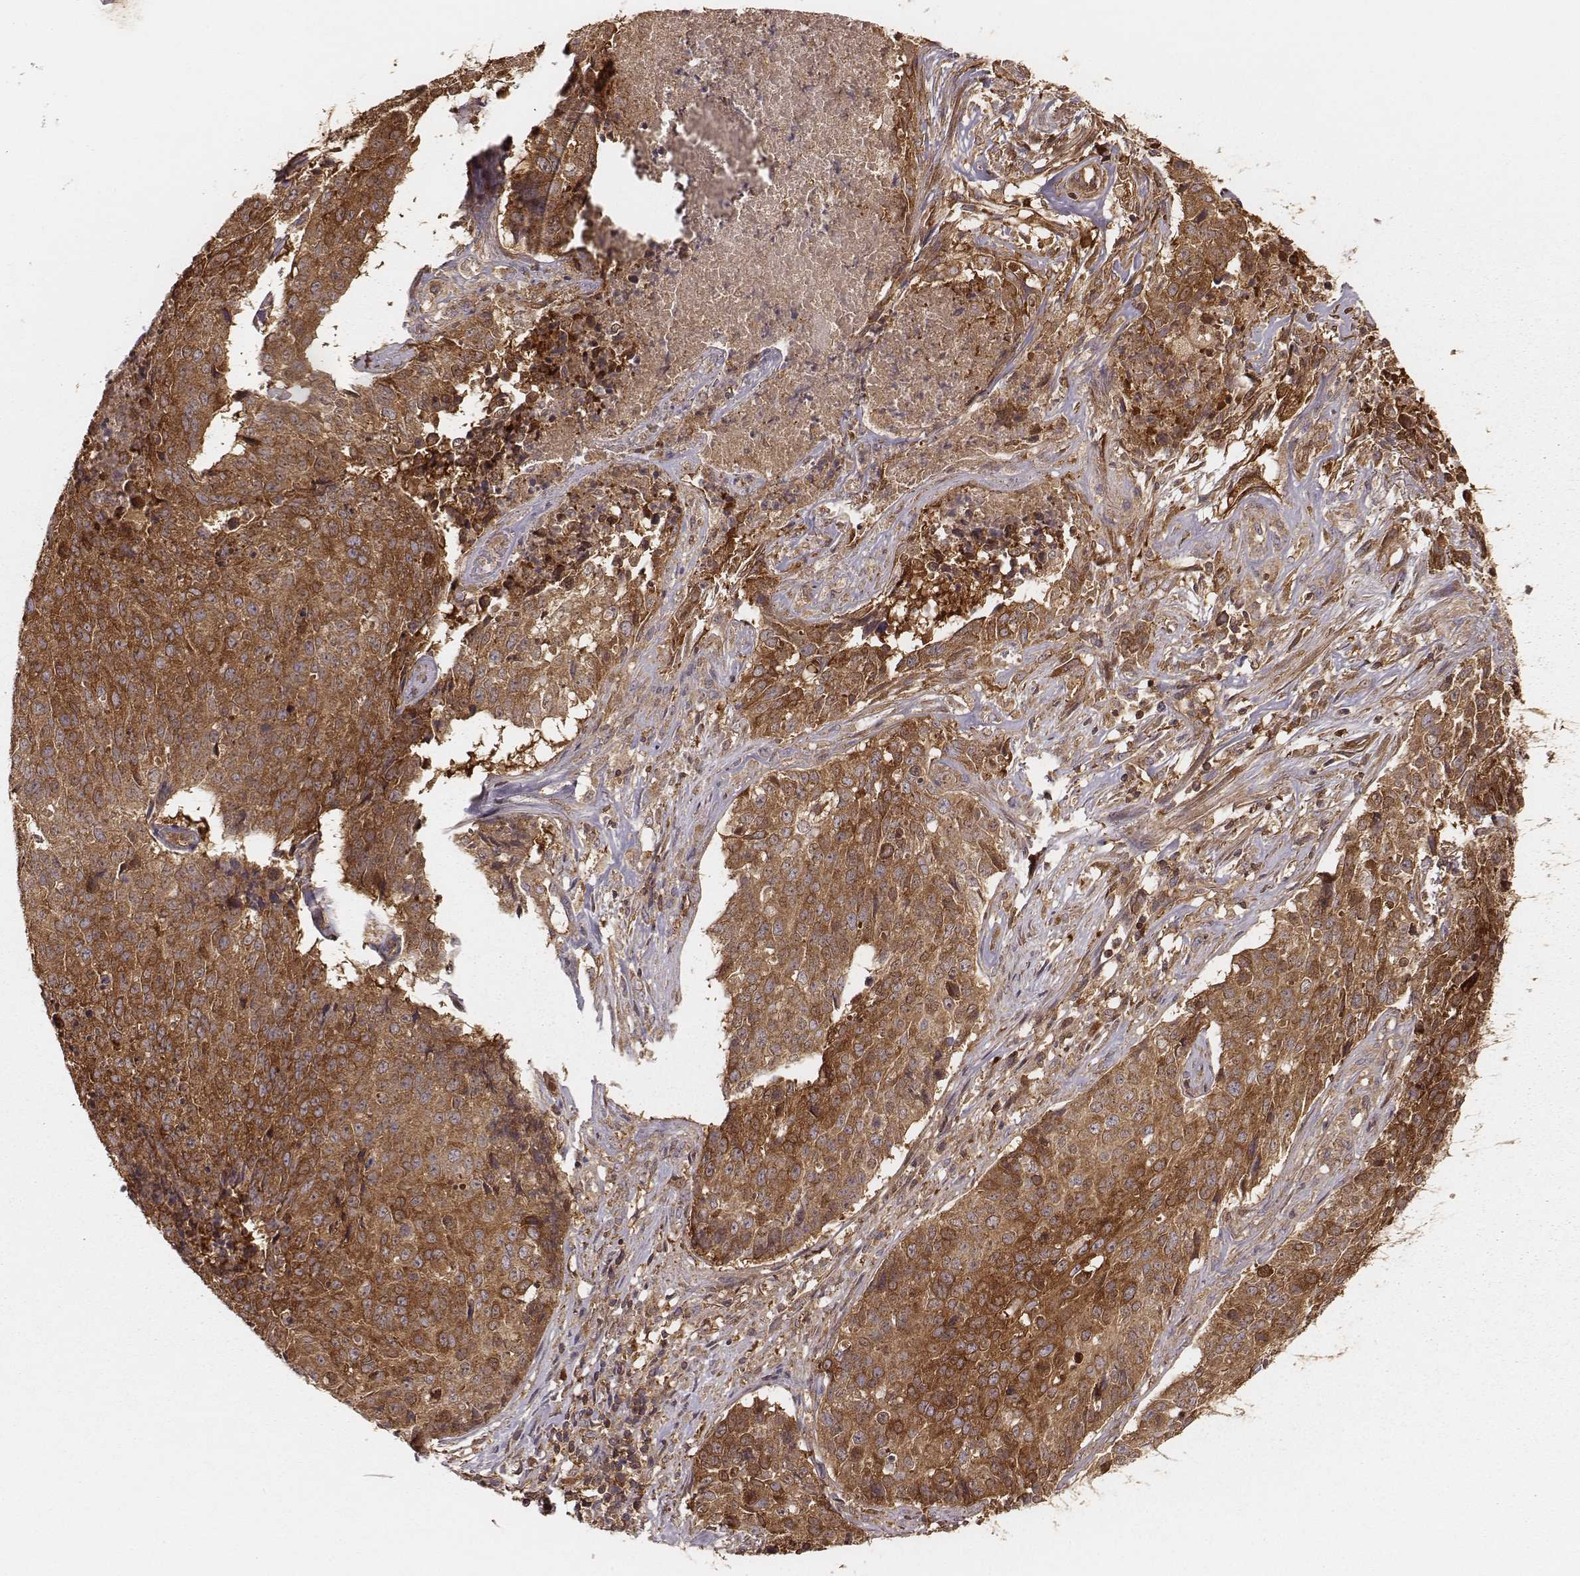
{"staining": {"intensity": "strong", "quantity": ">75%", "location": "cytoplasmic/membranous"}, "tissue": "lung cancer", "cell_type": "Tumor cells", "image_type": "cancer", "snomed": [{"axis": "morphology", "description": "Normal tissue, NOS"}, {"axis": "morphology", "description": "Squamous cell carcinoma, NOS"}, {"axis": "topography", "description": "Bronchus"}, {"axis": "topography", "description": "Lung"}], "caption": "Lung cancer stained with a brown dye shows strong cytoplasmic/membranous positive expression in approximately >75% of tumor cells.", "gene": "CARS1", "patient": {"sex": "male", "age": 64}}